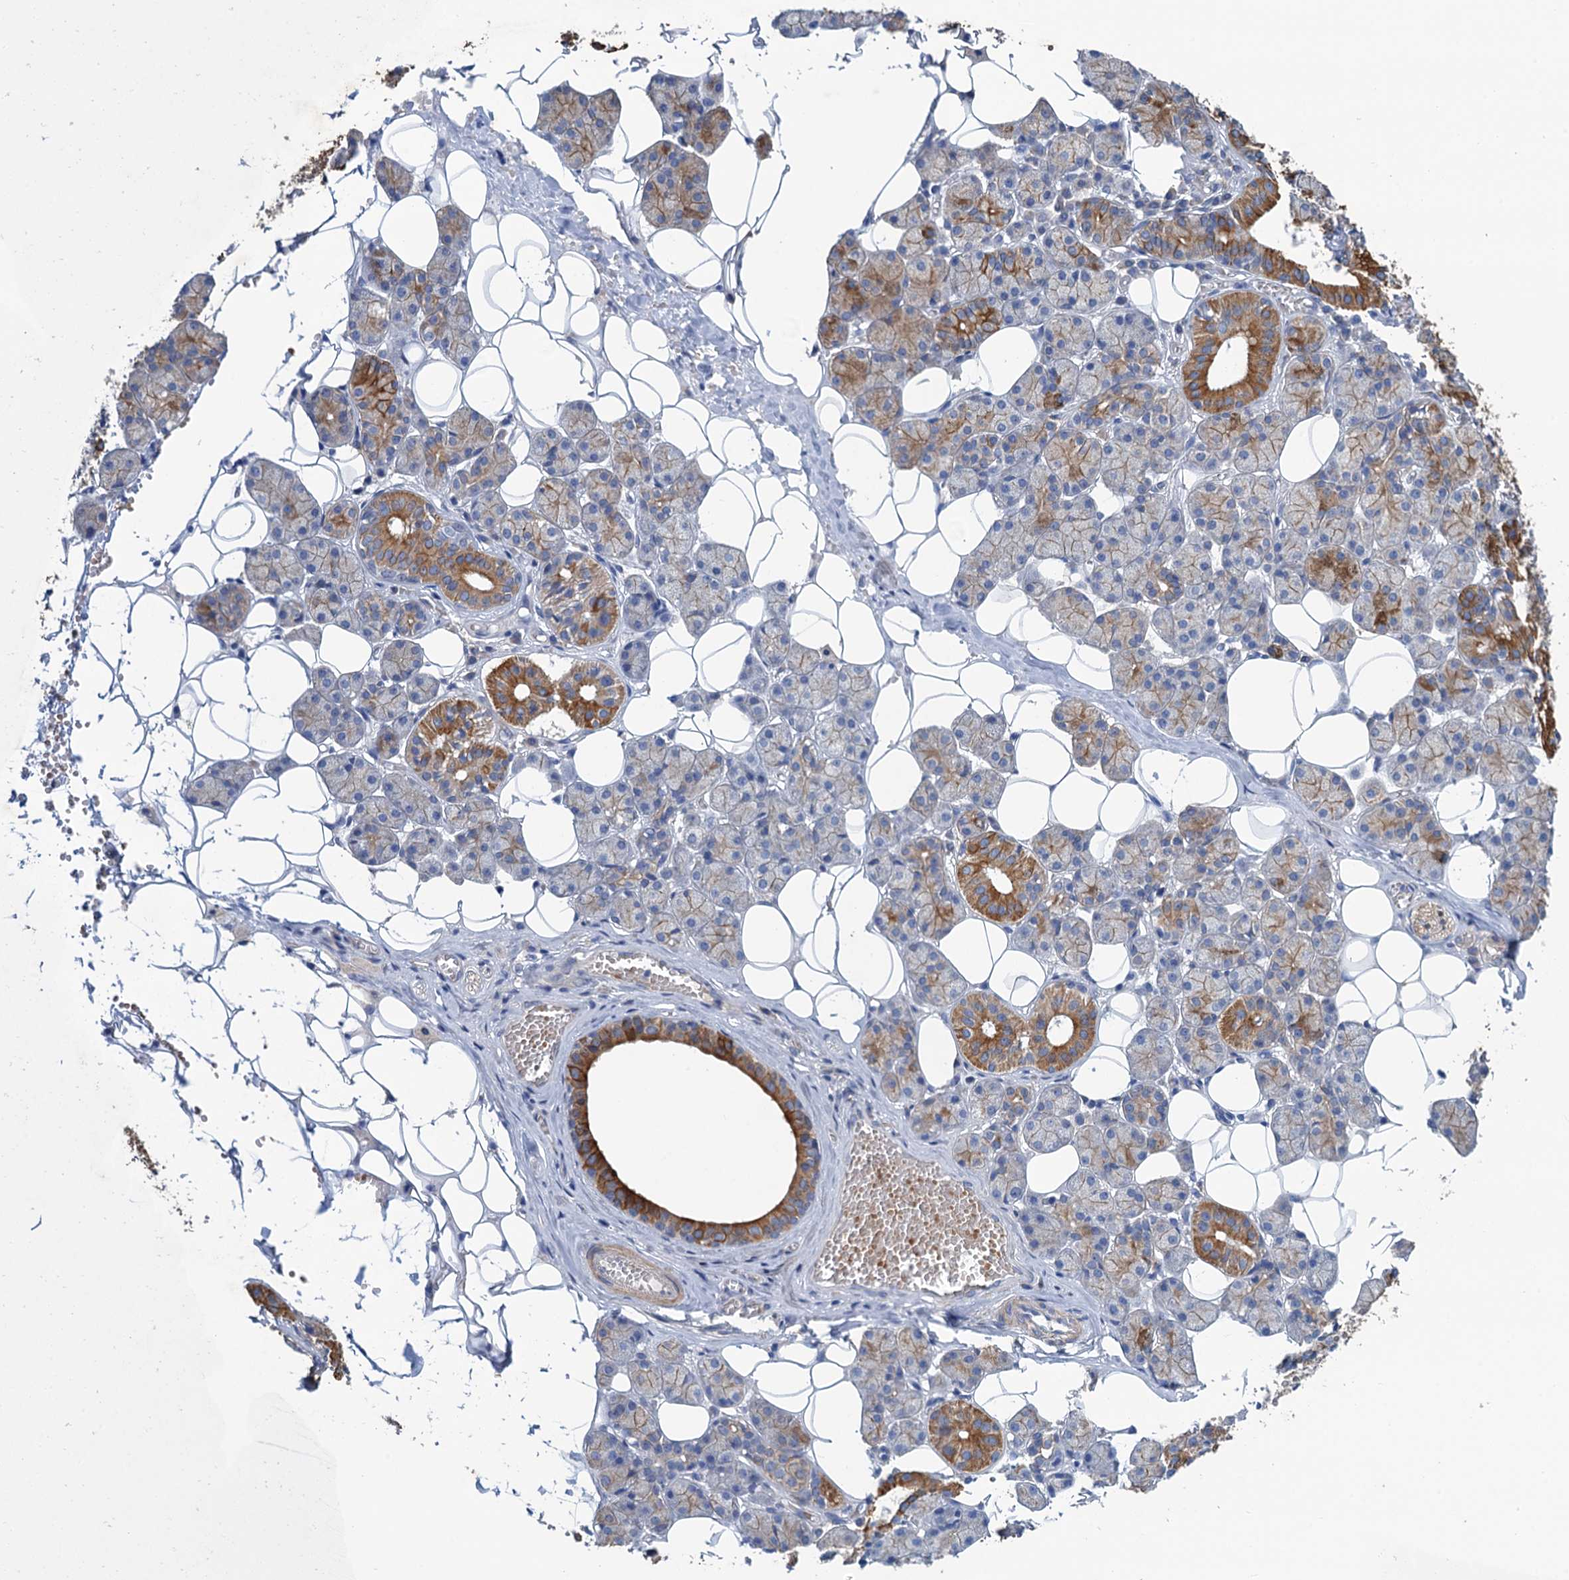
{"staining": {"intensity": "moderate", "quantity": ">75%", "location": "cytoplasmic/membranous"}, "tissue": "salivary gland", "cell_type": "Glandular cells", "image_type": "normal", "snomed": [{"axis": "morphology", "description": "Normal tissue, NOS"}, {"axis": "topography", "description": "Salivary gland"}], "caption": "A high-resolution image shows immunohistochemistry (IHC) staining of unremarkable salivary gland, which displays moderate cytoplasmic/membranous staining in approximately >75% of glandular cells. (brown staining indicates protein expression, while blue staining denotes nuclei).", "gene": "SMCO3", "patient": {"sex": "female", "age": 33}}